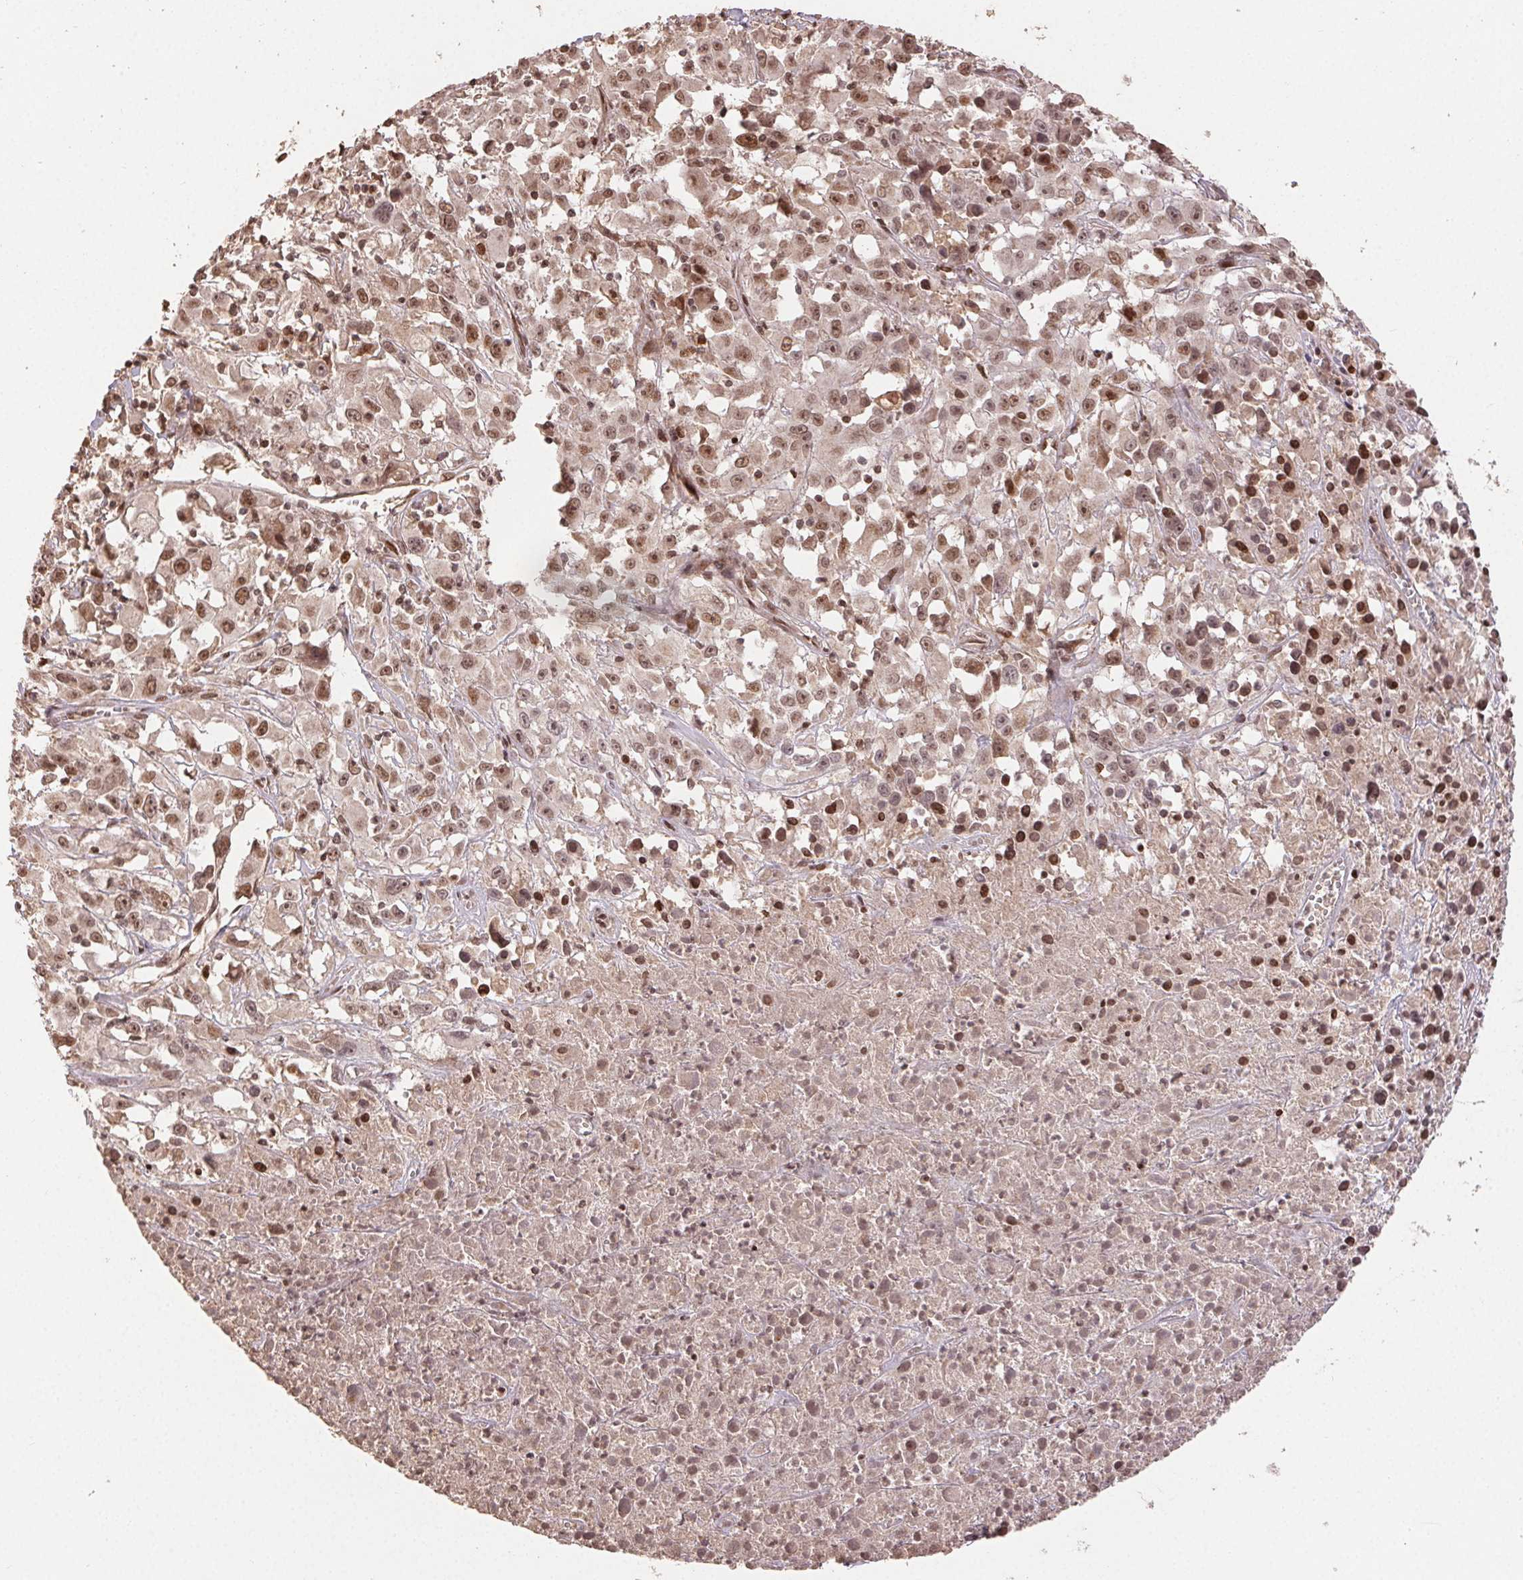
{"staining": {"intensity": "moderate", "quantity": ">75%", "location": "nuclear"}, "tissue": "melanoma", "cell_type": "Tumor cells", "image_type": "cancer", "snomed": [{"axis": "morphology", "description": "Malignant melanoma, Metastatic site"}, {"axis": "topography", "description": "Soft tissue"}], "caption": "Tumor cells exhibit moderate nuclear positivity in about >75% of cells in malignant melanoma (metastatic site).", "gene": "MAPKAPK2", "patient": {"sex": "male", "age": 50}}